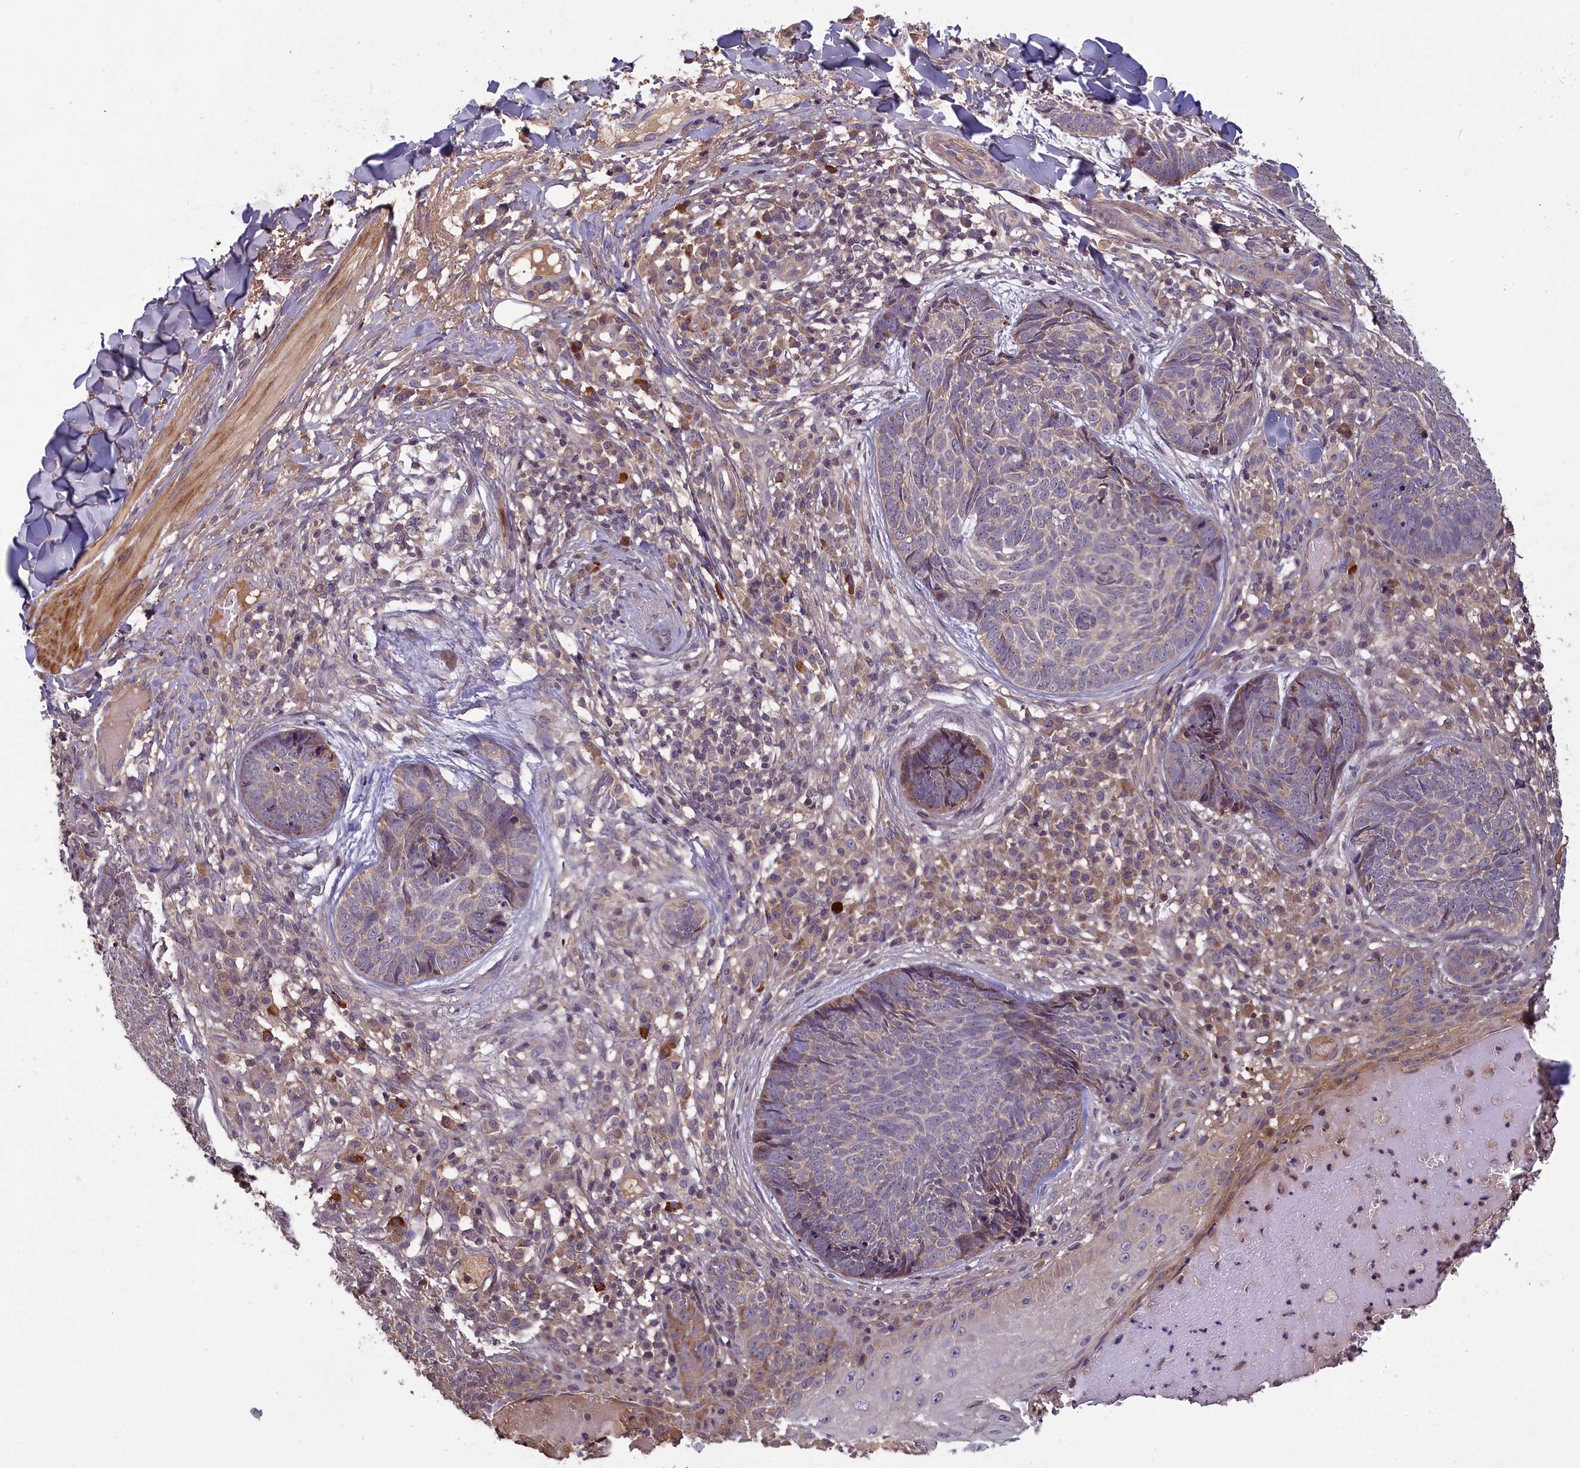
{"staining": {"intensity": "moderate", "quantity": "<25%", "location": "cytoplasmic/membranous"}, "tissue": "skin cancer", "cell_type": "Tumor cells", "image_type": "cancer", "snomed": [{"axis": "morphology", "description": "Basal cell carcinoma"}, {"axis": "topography", "description": "Skin"}], "caption": "Skin basal cell carcinoma stained with a protein marker reveals moderate staining in tumor cells.", "gene": "NUDT6", "patient": {"sex": "female", "age": 61}}